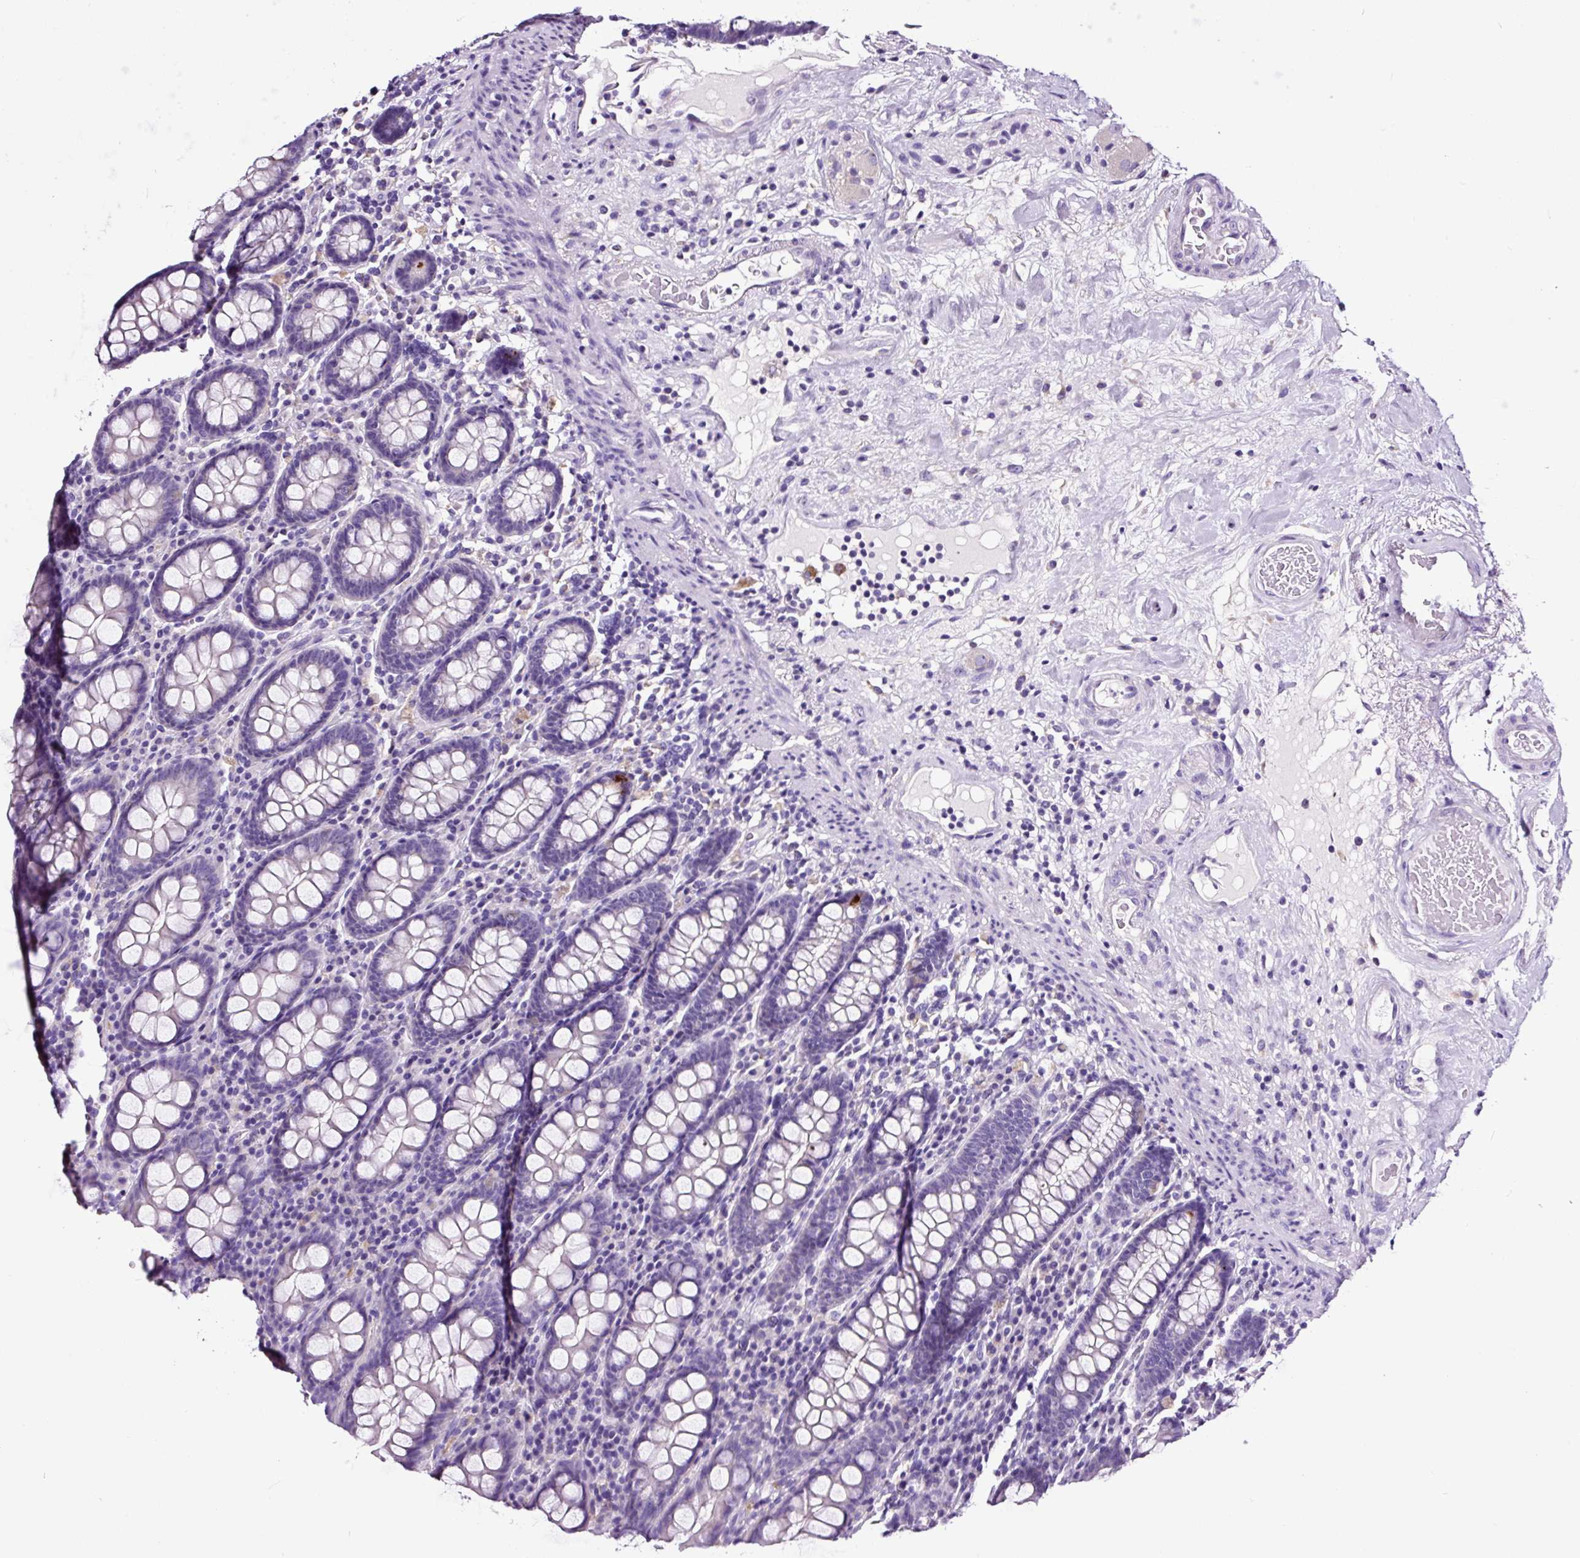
{"staining": {"intensity": "negative", "quantity": "none", "location": "none"}, "tissue": "colon", "cell_type": "Endothelial cells", "image_type": "normal", "snomed": [{"axis": "morphology", "description": "Normal tissue, NOS"}, {"axis": "topography", "description": "Colon"}], "caption": "The immunohistochemistry micrograph has no significant expression in endothelial cells of colon.", "gene": "FBXL7", "patient": {"sex": "female", "age": 79}}